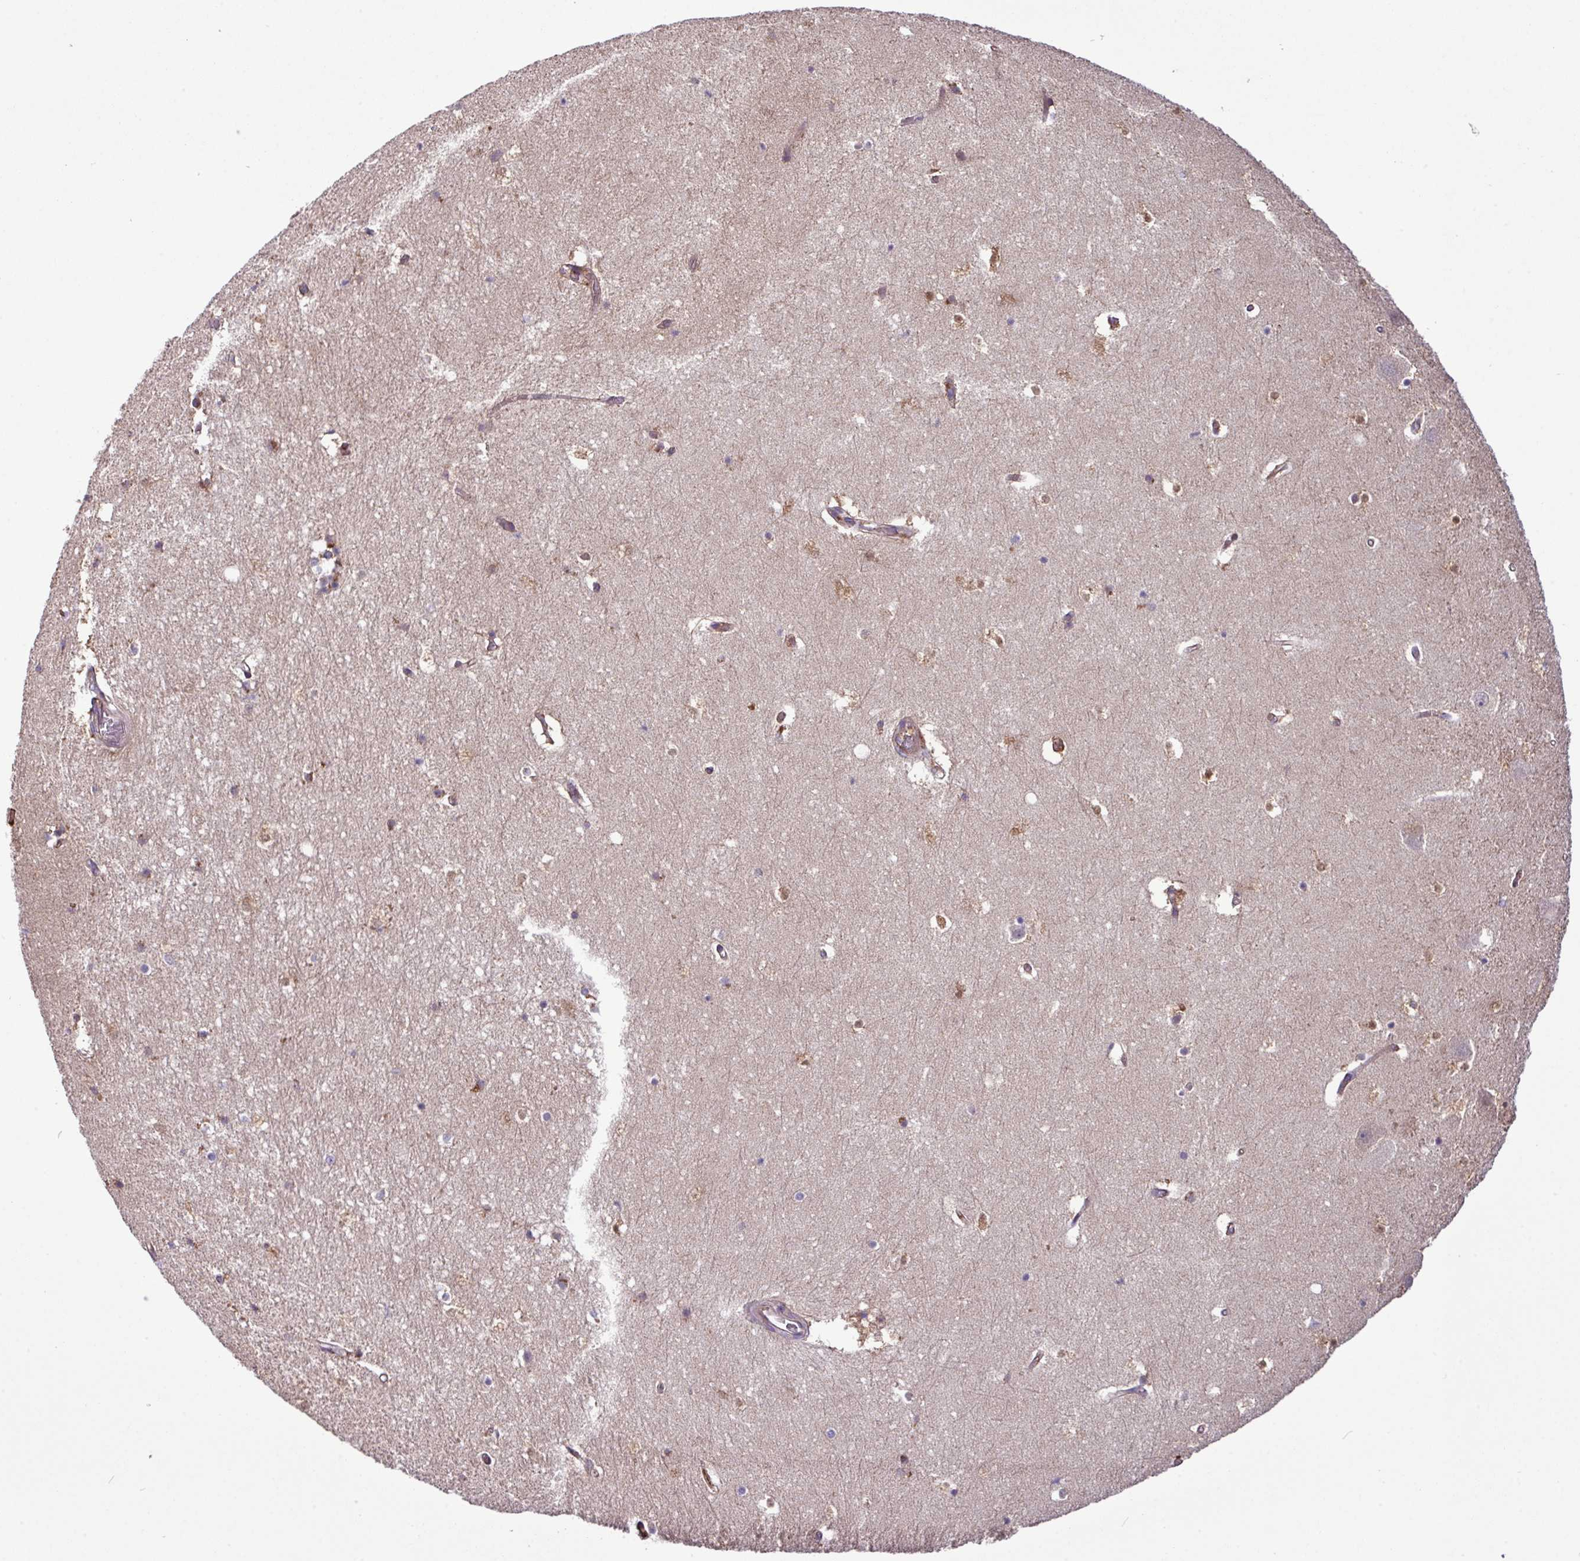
{"staining": {"intensity": "negative", "quantity": "none", "location": "none"}, "tissue": "hippocampus", "cell_type": "Glial cells", "image_type": "normal", "snomed": [{"axis": "morphology", "description": "Normal tissue, NOS"}, {"axis": "topography", "description": "Hippocampus"}], "caption": "An image of hippocampus stained for a protein demonstrates no brown staining in glial cells. Nuclei are stained in blue.", "gene": "XIAP", "patient": {"sex": "female", "age": 52}}